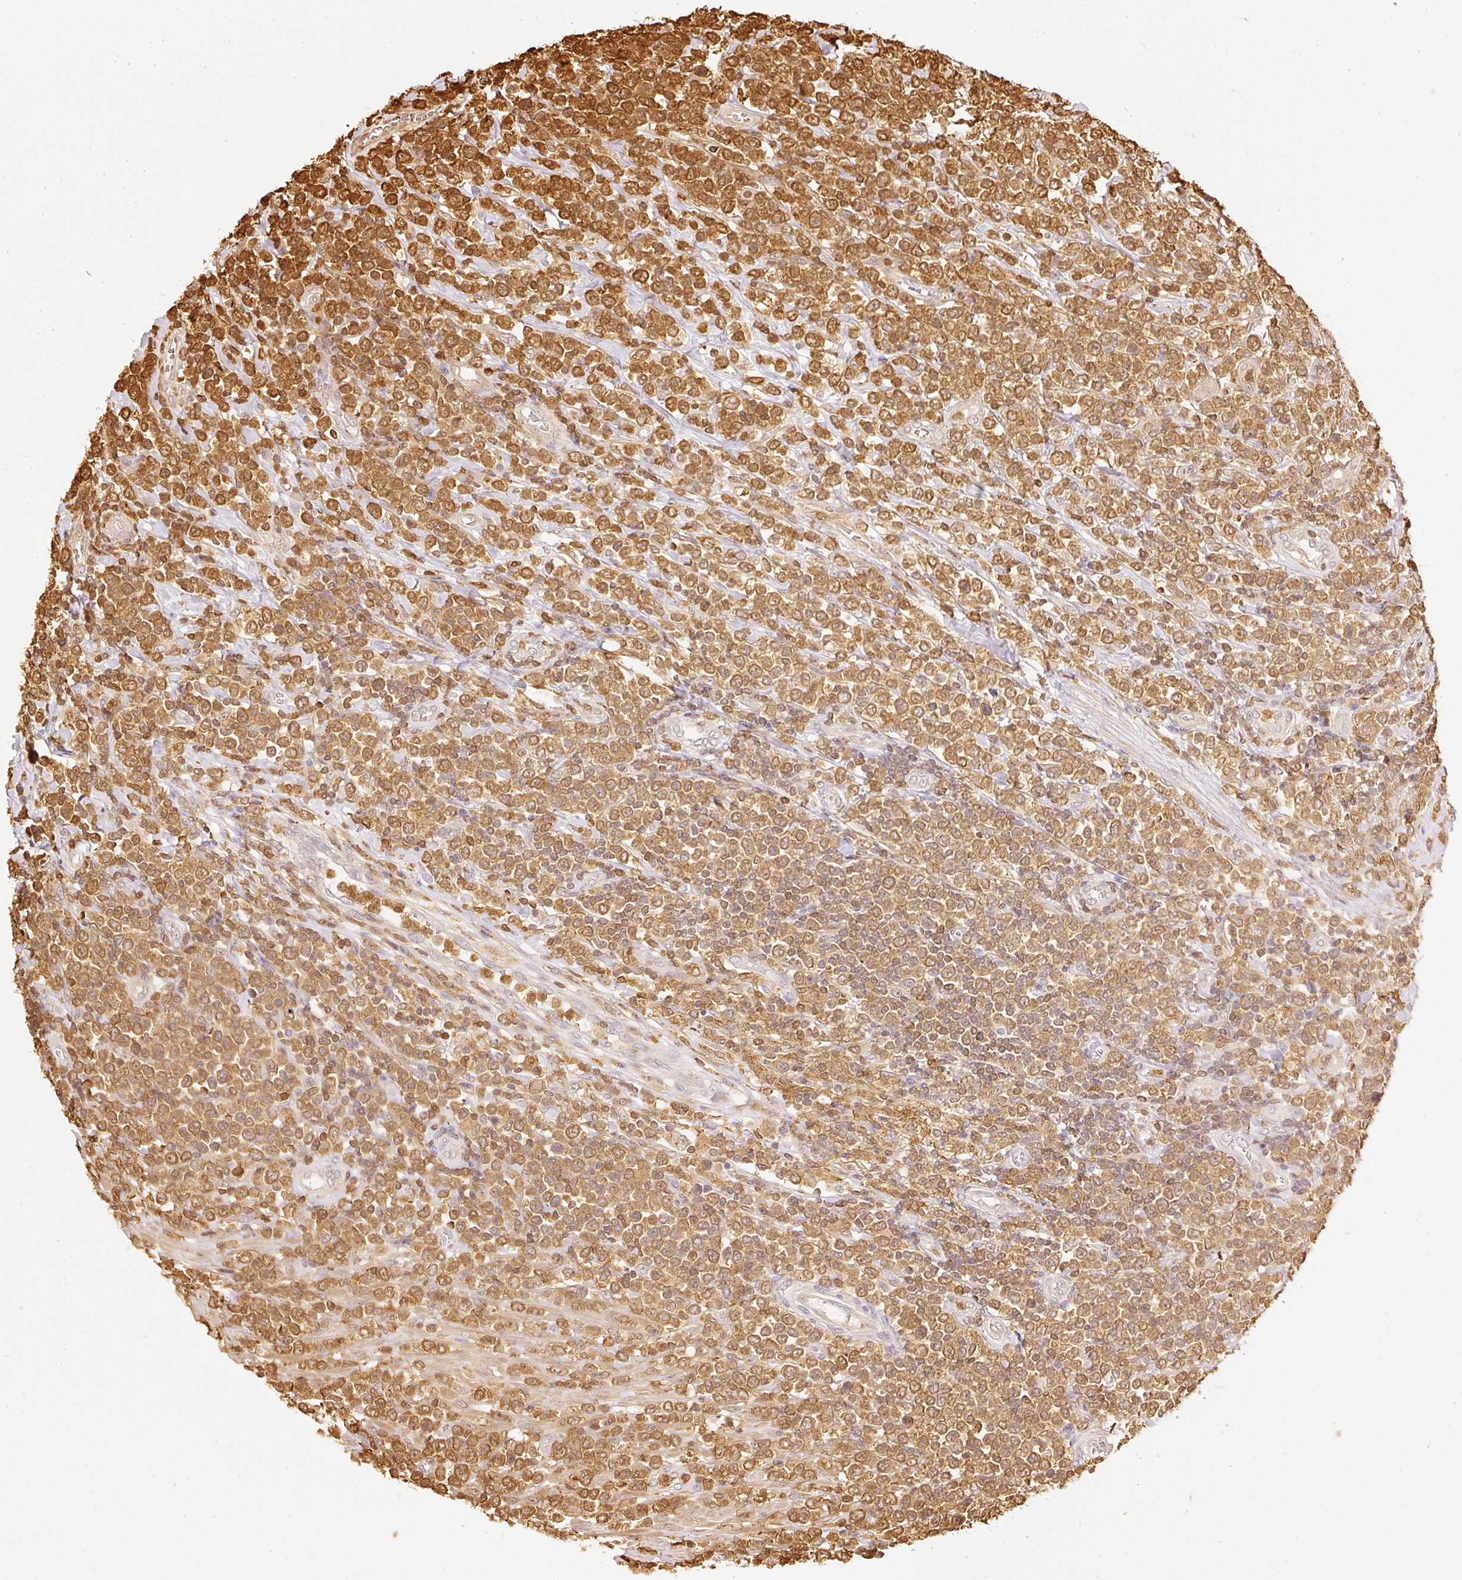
{"staining": {"intensity": "moderate", "quantity": ">75%", "location": "cytoplasmic/membranous,nuclear"}, "tissue": "lymphoma", "cell_type": "Tumor cells", "image_type": "cancer", "snomed": [{"axis": "morphology", "description": "Malignant lymphoma, non-Hodgkin's type, High grade"}, {"axis": "topography", "description": "Soft tissue"}], "caption": "The micrograph shows staining of lymphoma, revealing moderate cytoplasmic/membranous and nuclear protein positivity (brown color) within tumor cells.", "gene": "PFN1", "patient": {"sex": "female", "age": 56}}